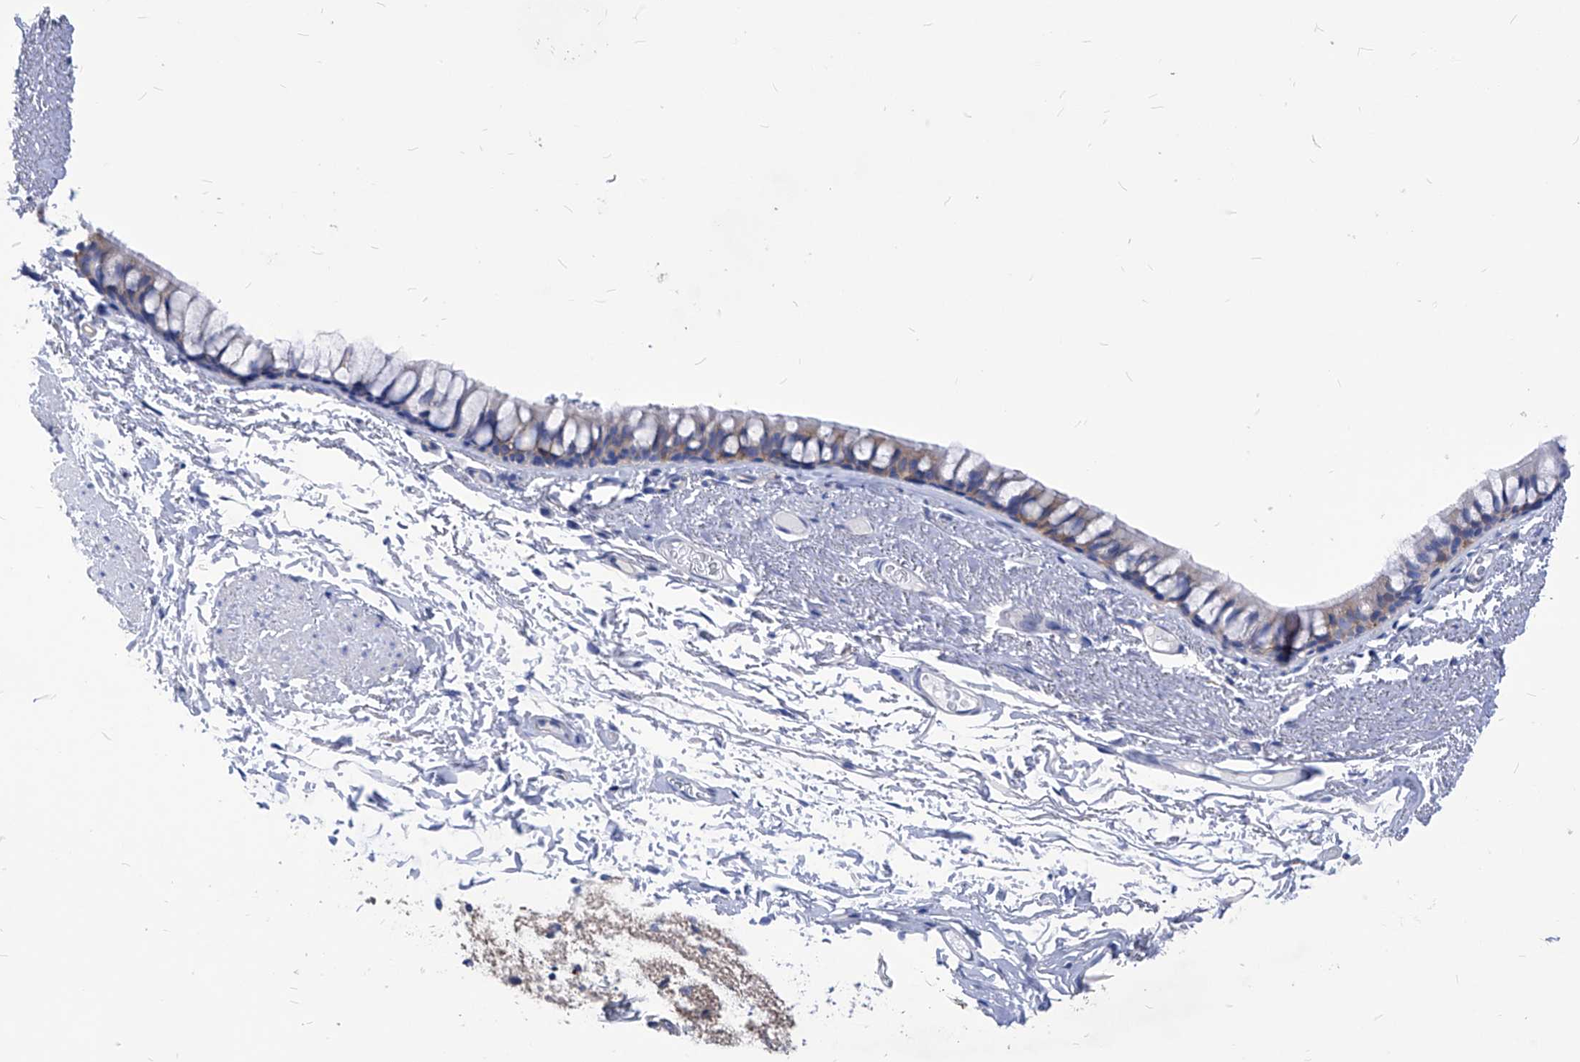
{"staining": {"intensity": "weak", "quantity": "25%-75%", "location": "cytoplasmic/membranous"}, "tissue": "bronchus", "cell_type": "Respiratory epithelial cells", "image_type": "normal", "snomed": [{"axis": "morphology", "description": "Normal tissue, NOS"}, {"axis": "topography", "description": "Cartilage tissue"}, {"axis": "topography", "description": "Bronchus"}], "caption": "Immunohistochemistry (DAB (3,3'-diaminobenzidine)) staining of unremarkable human bronchus exhibits weak cytoplasmic/membranous protein expression in about 25%-75% of respiratory epithelial cells. Using DAB (3,3'-diaminobenzidine) (brown) and hematoxylin (blue) stains, captured at high magnification using brightfield microscopy.", "gene": "XPNPEP1", "patient": {"sex": "female", "age": 73}}